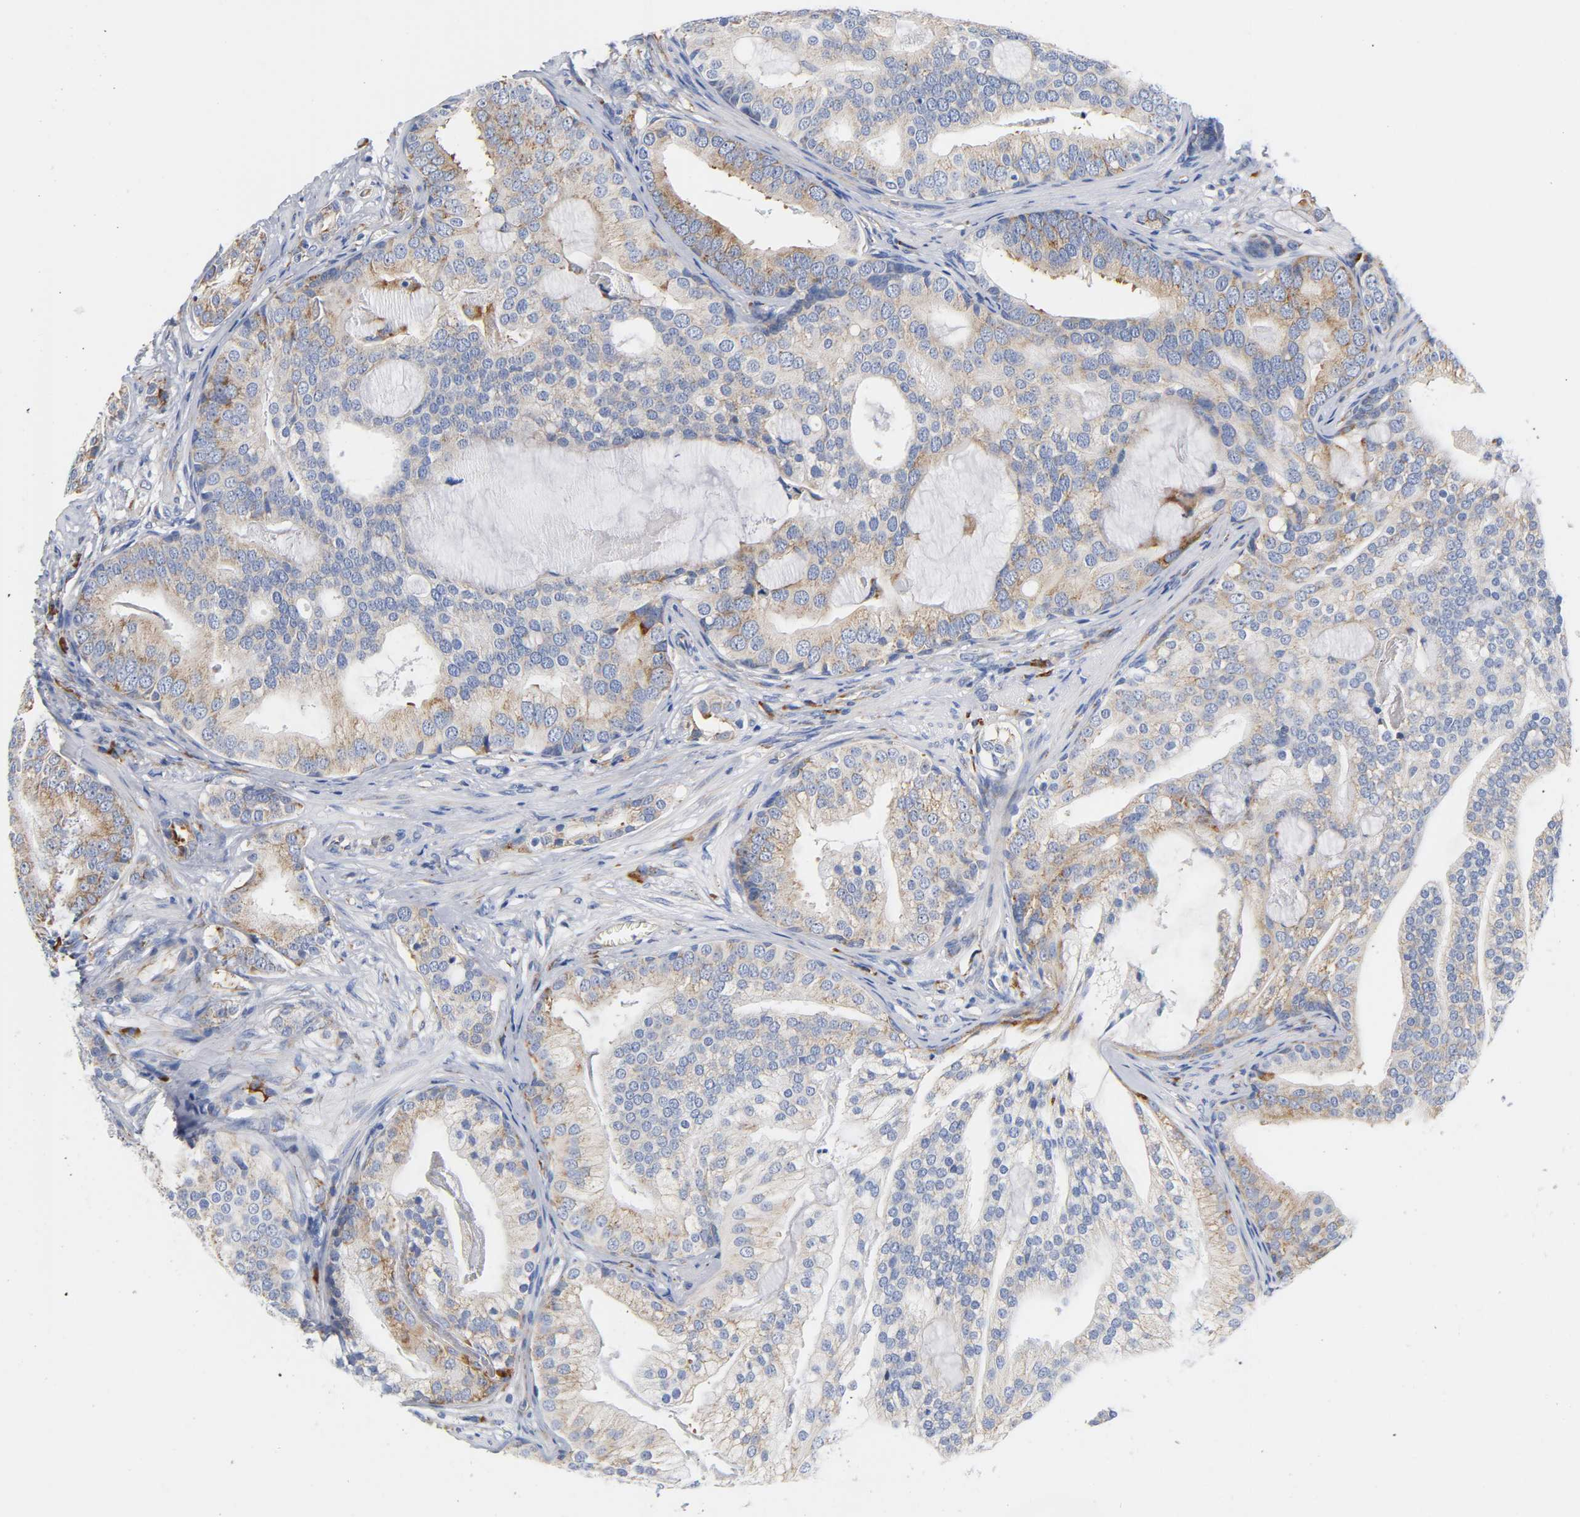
{"staining": {"intensity": "moderate", "quantity": ">75%", "location": "cytoplasmic/membranous"}, "tissue": "prostate cancer", "cell_type": "Tumor cells", "image_type": "cancer", "snomed": [{"axis": "morphology", "description": "Adenocarcinoma, Low grade"}, {"axis": "topography", "description": "Prostate"}], "caption": "Approximately >75% of tumor cells in prostate adenocarcinoma (low-grade) exhibit moderate cytoplasmic/membranous protein positivity as visualized by brown immunohistochemical staining.", "gene": "REL", "patient": {"sex": "male", "age": 58}}